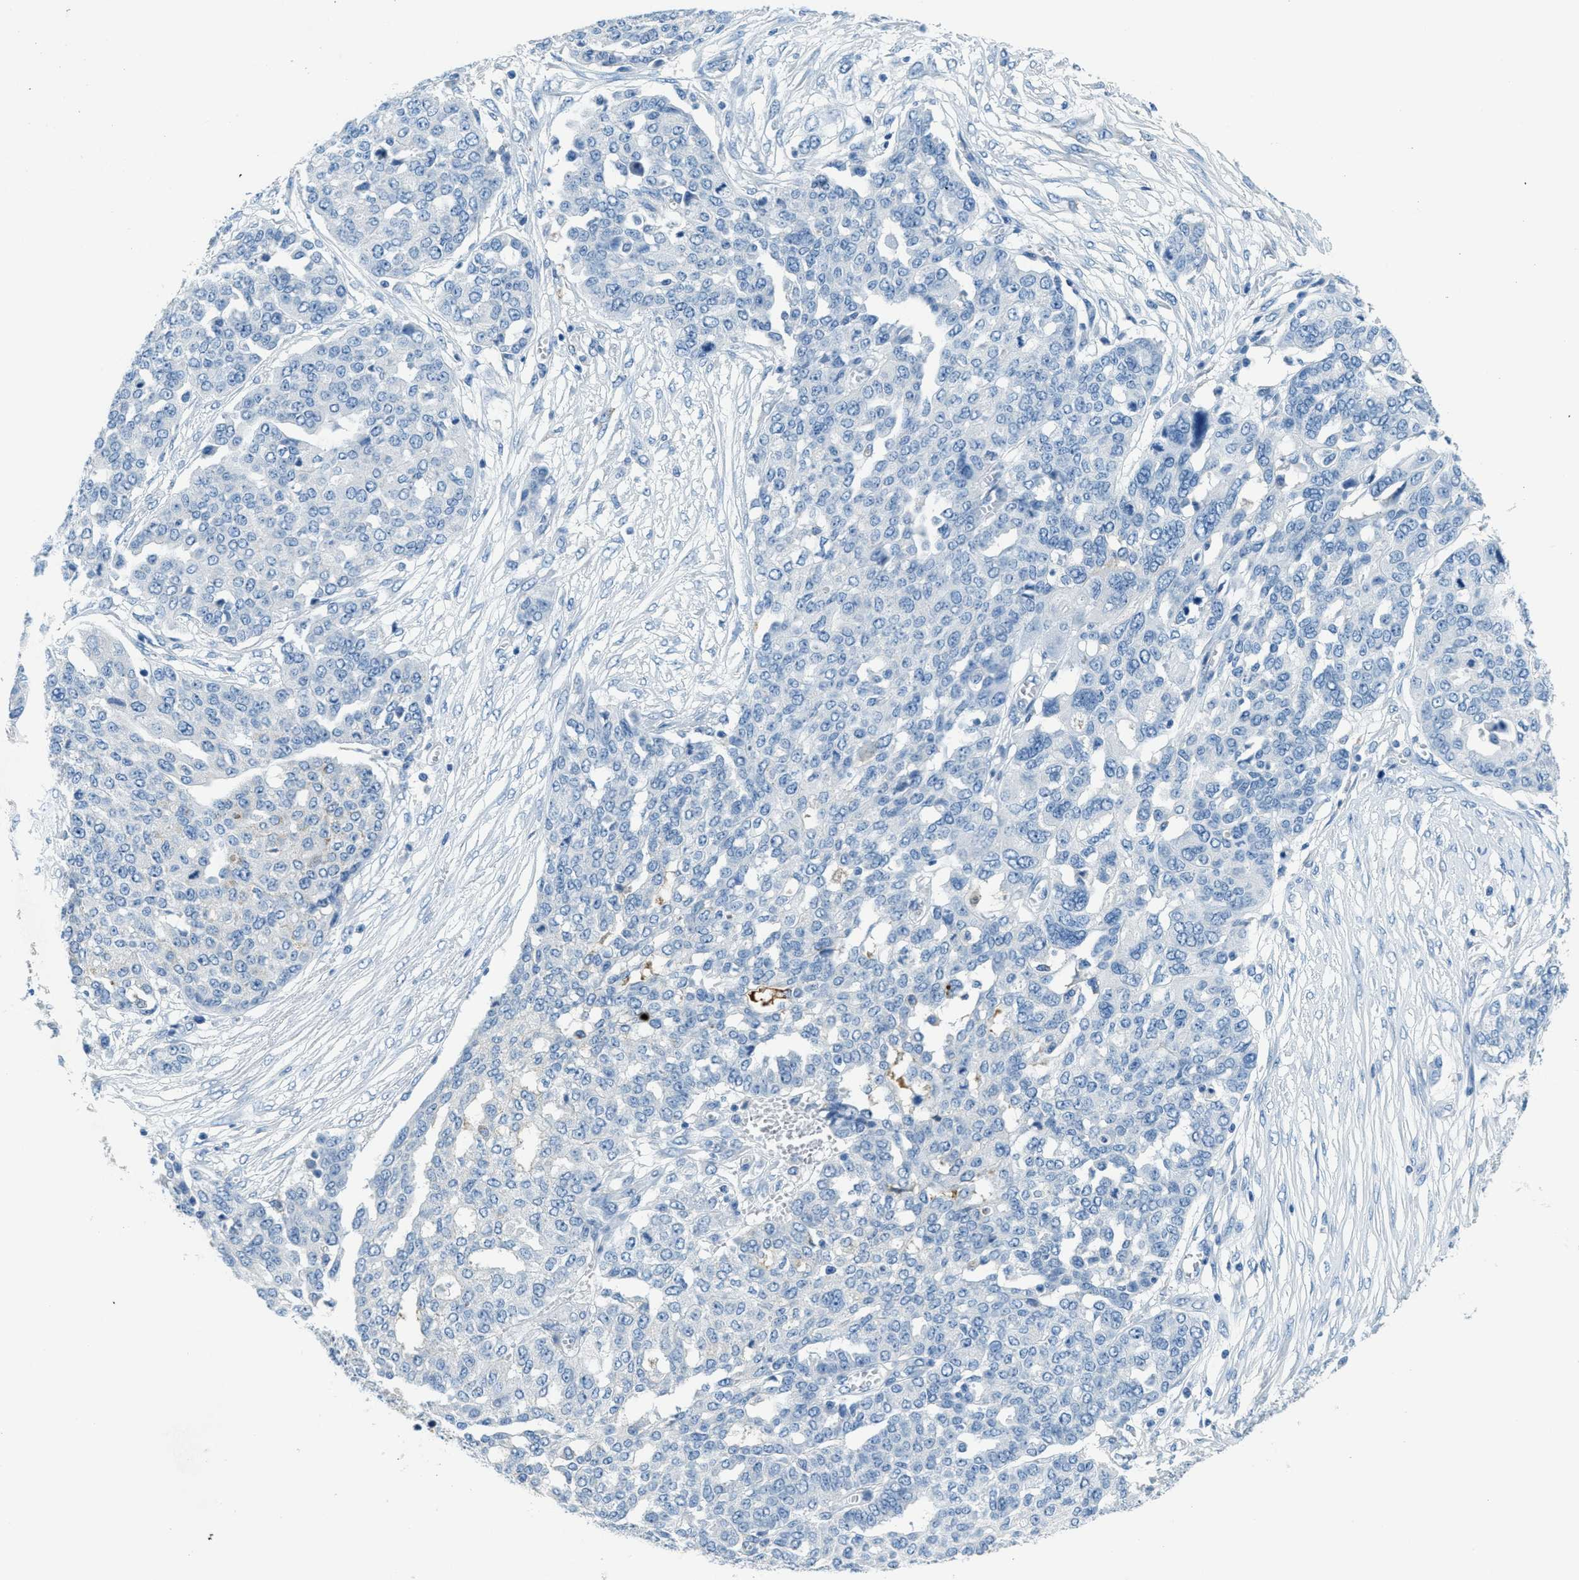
{"staining": {"intensity": "negative", "quantity": "none", "location": "none"}, "tissue": "ovarian cancer", "cell_type": "Tumor cells", "image_type": "cancer", "snomed": [{"axis": "morphology", "description": "Cystadenocarcinoma, serous, NOS"}, {"axis": "topography", "description": "Soft tissue"}, {"axis": "topography", "description": "Ovary"}], "caption": "DAB immunohistochemical staining of serous cystadenocarcinoma (ovarian) displays no significant positivity in tumor cells.", "gene": "A2M", "patient": {"sex": "female", "age": 57}}